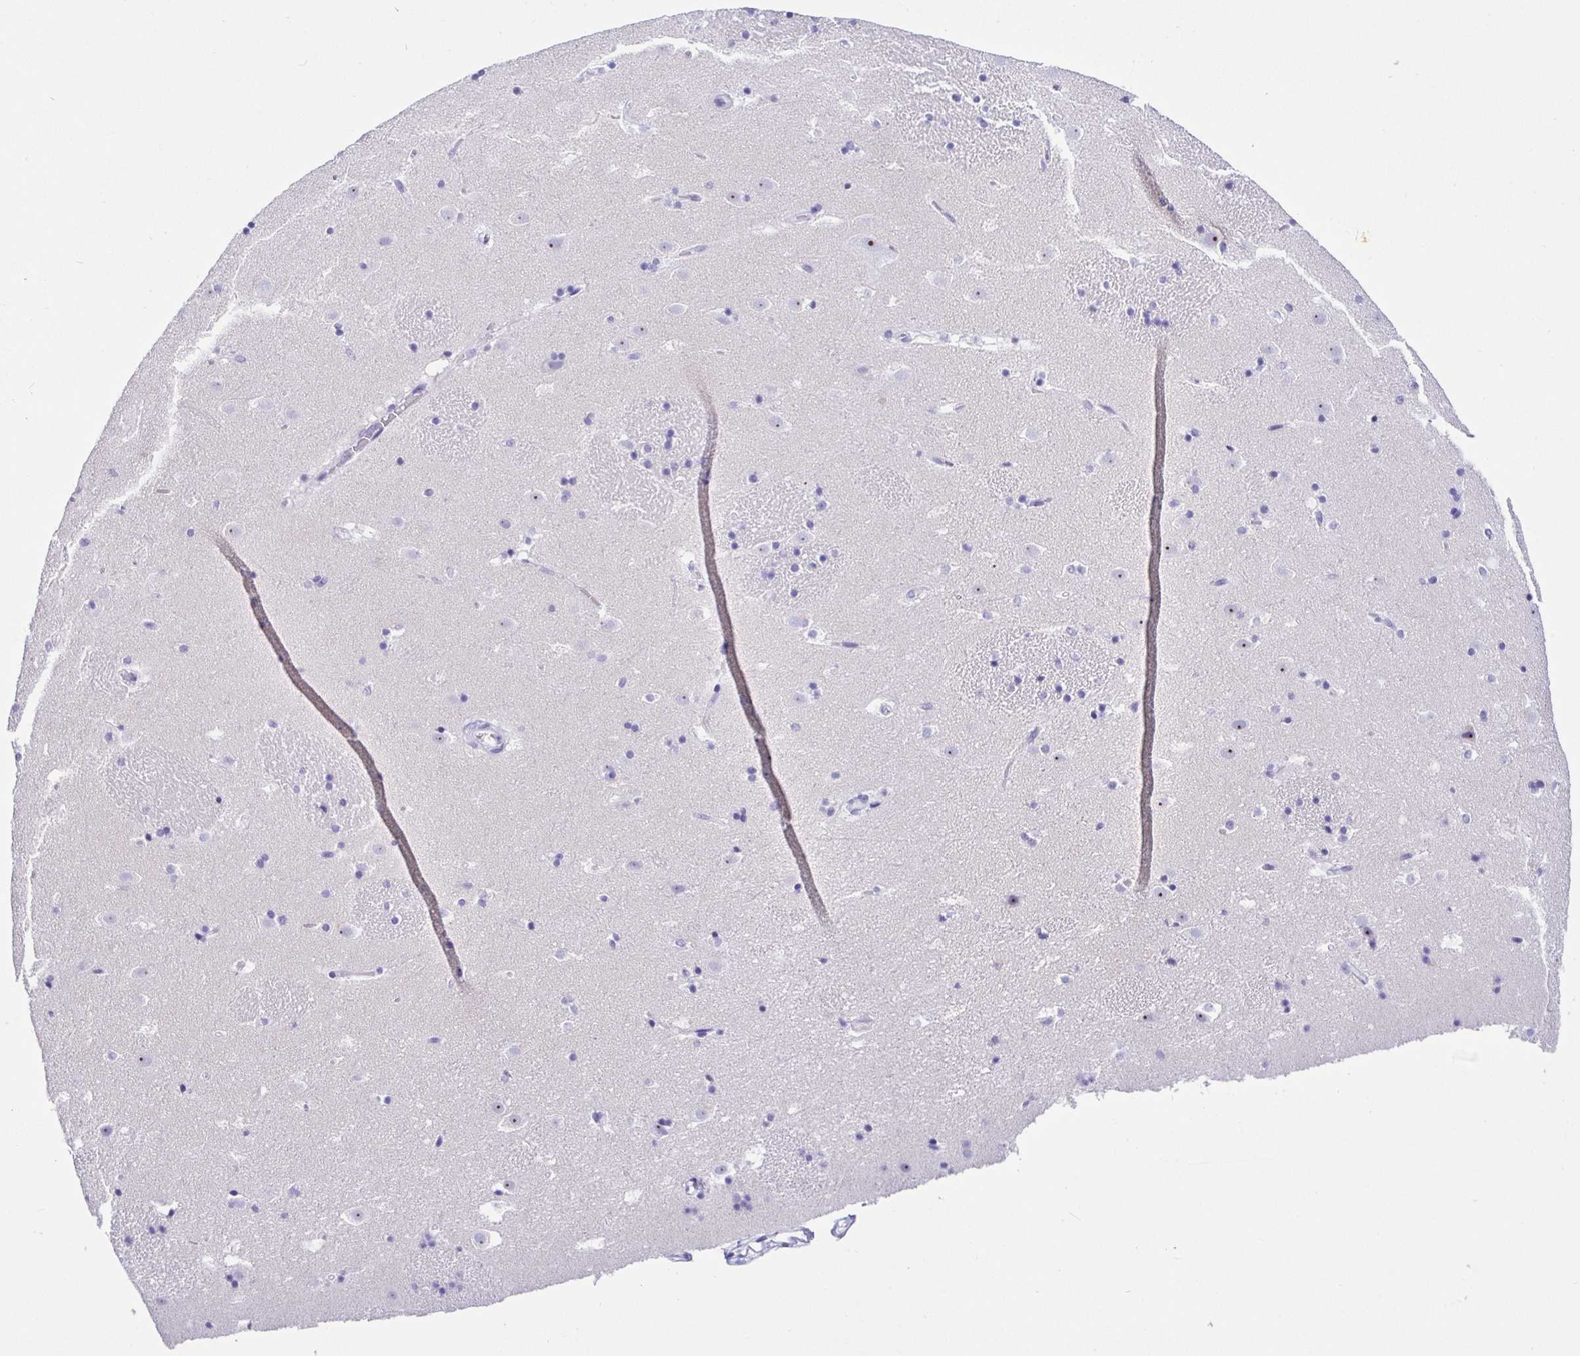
{"staining": {"intensity": "negative", "quantity": "none", "location": "none"}, "tissue": "caudate", "cell_type": "Glial cells", "image_type": "normal", "snomed": [{"axis": "morphology", "description": "Normal tissue, NOS"}, {"axis": "topography", "description": "Lateral ventricle wall"}], "caption": "Glial cells show no significant expression in normal caudate. (DAB (3,3'-diaminobenzidine) immunohistochemistry (IHC) with hematoxylin counter stain).", "gene": "PRAMEF18", "patient": {"sex": "male", "age": 37}}